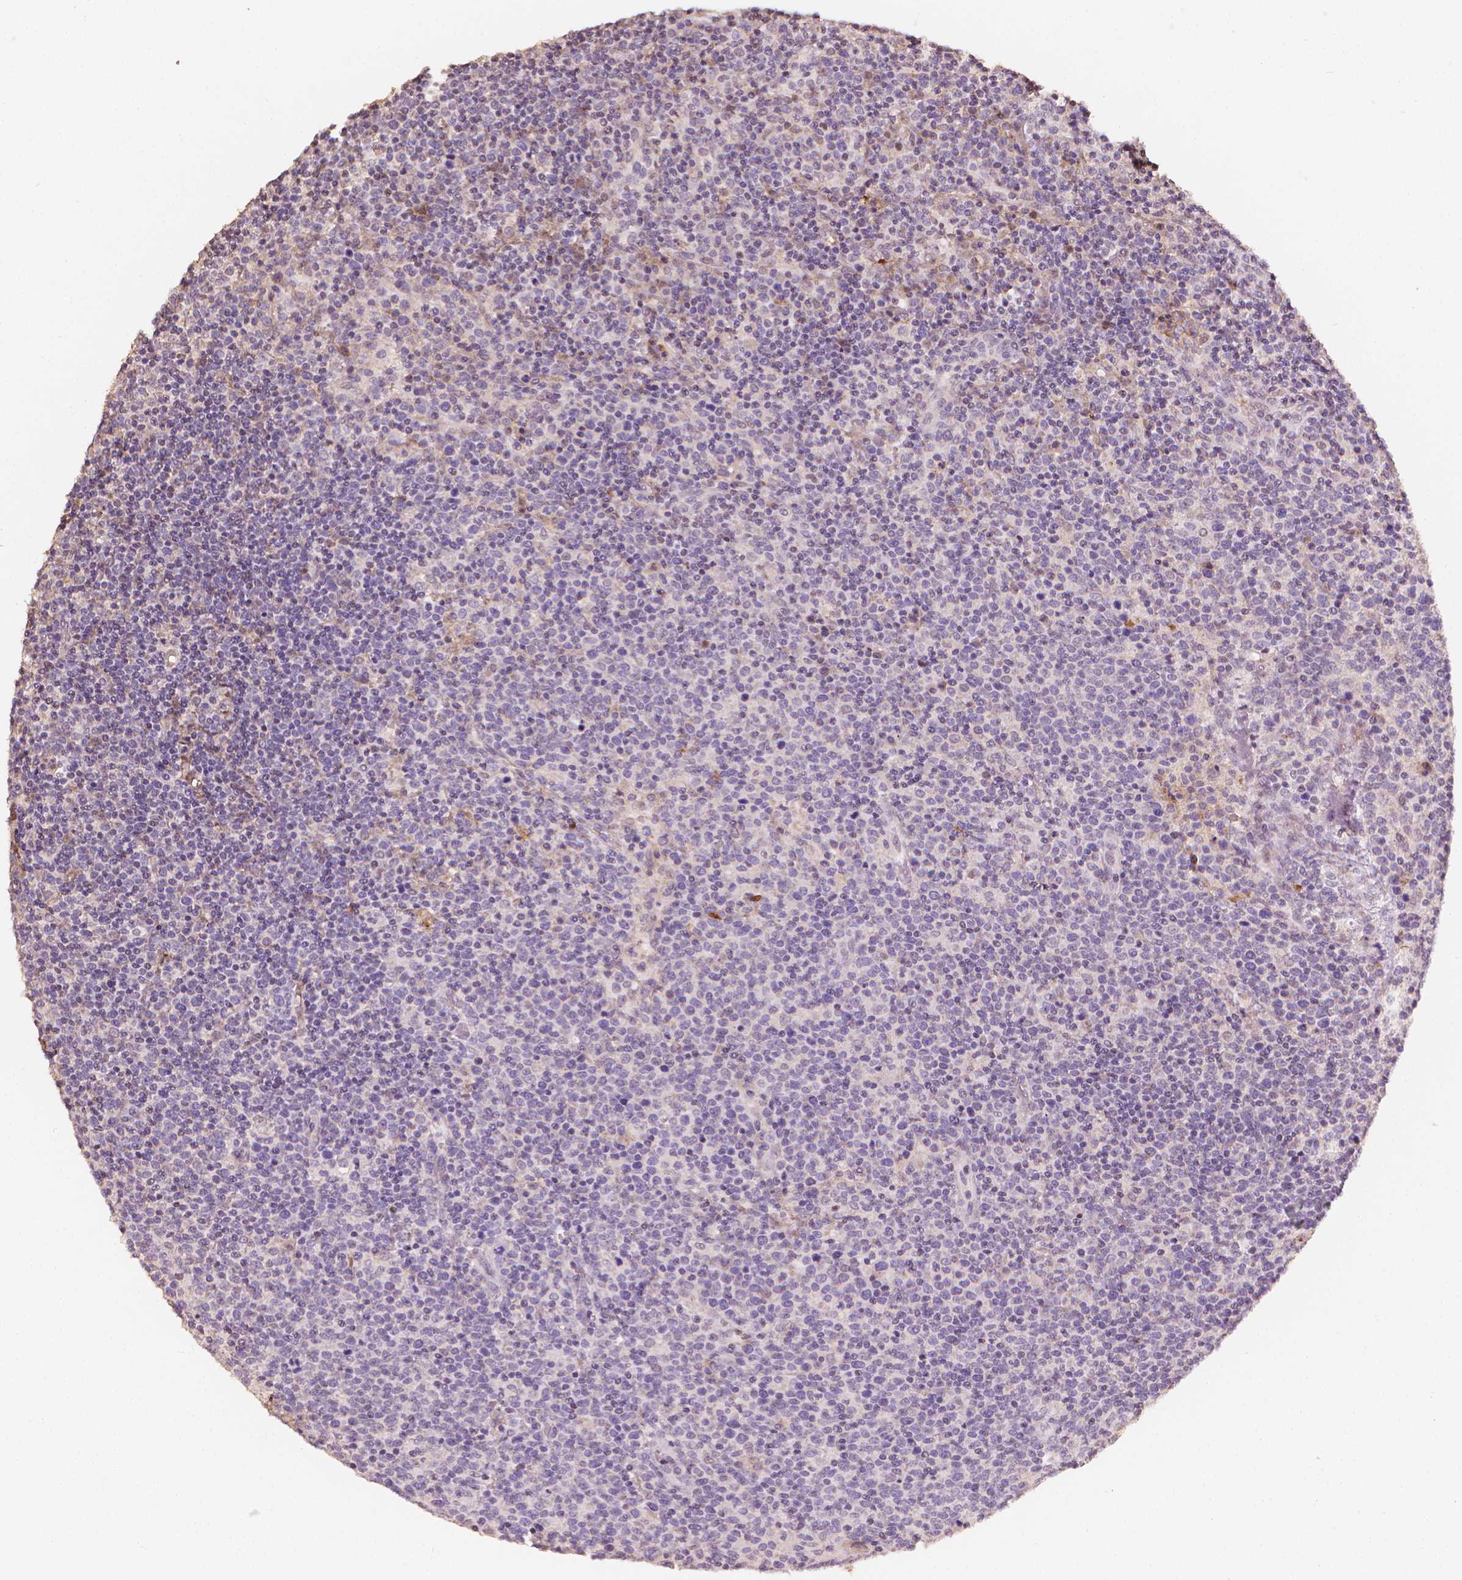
{"staining": {"intensity": "negative", "quantity": "none", "location": "none"}, "tissue": "lymphoma", "cell_type": "Tumor cells", "image_type": "cancer", "snomed": [{"axis": "morphology", "description": "Malignant lymphoma, non-Hodgkin's type, High grade"}, {"axis": "topography", "description": "Lymph node"}], "caption": "Immunohistochemistry (IHC) photomicrograph of neoplastic tissue: human lymphoma stained with DAB (3,3'-diaminobenzidine) demonstrates no significant protein expression in tumor cells.", "gene": "DCN", "patient": {"sex": "male", "age": 61}}